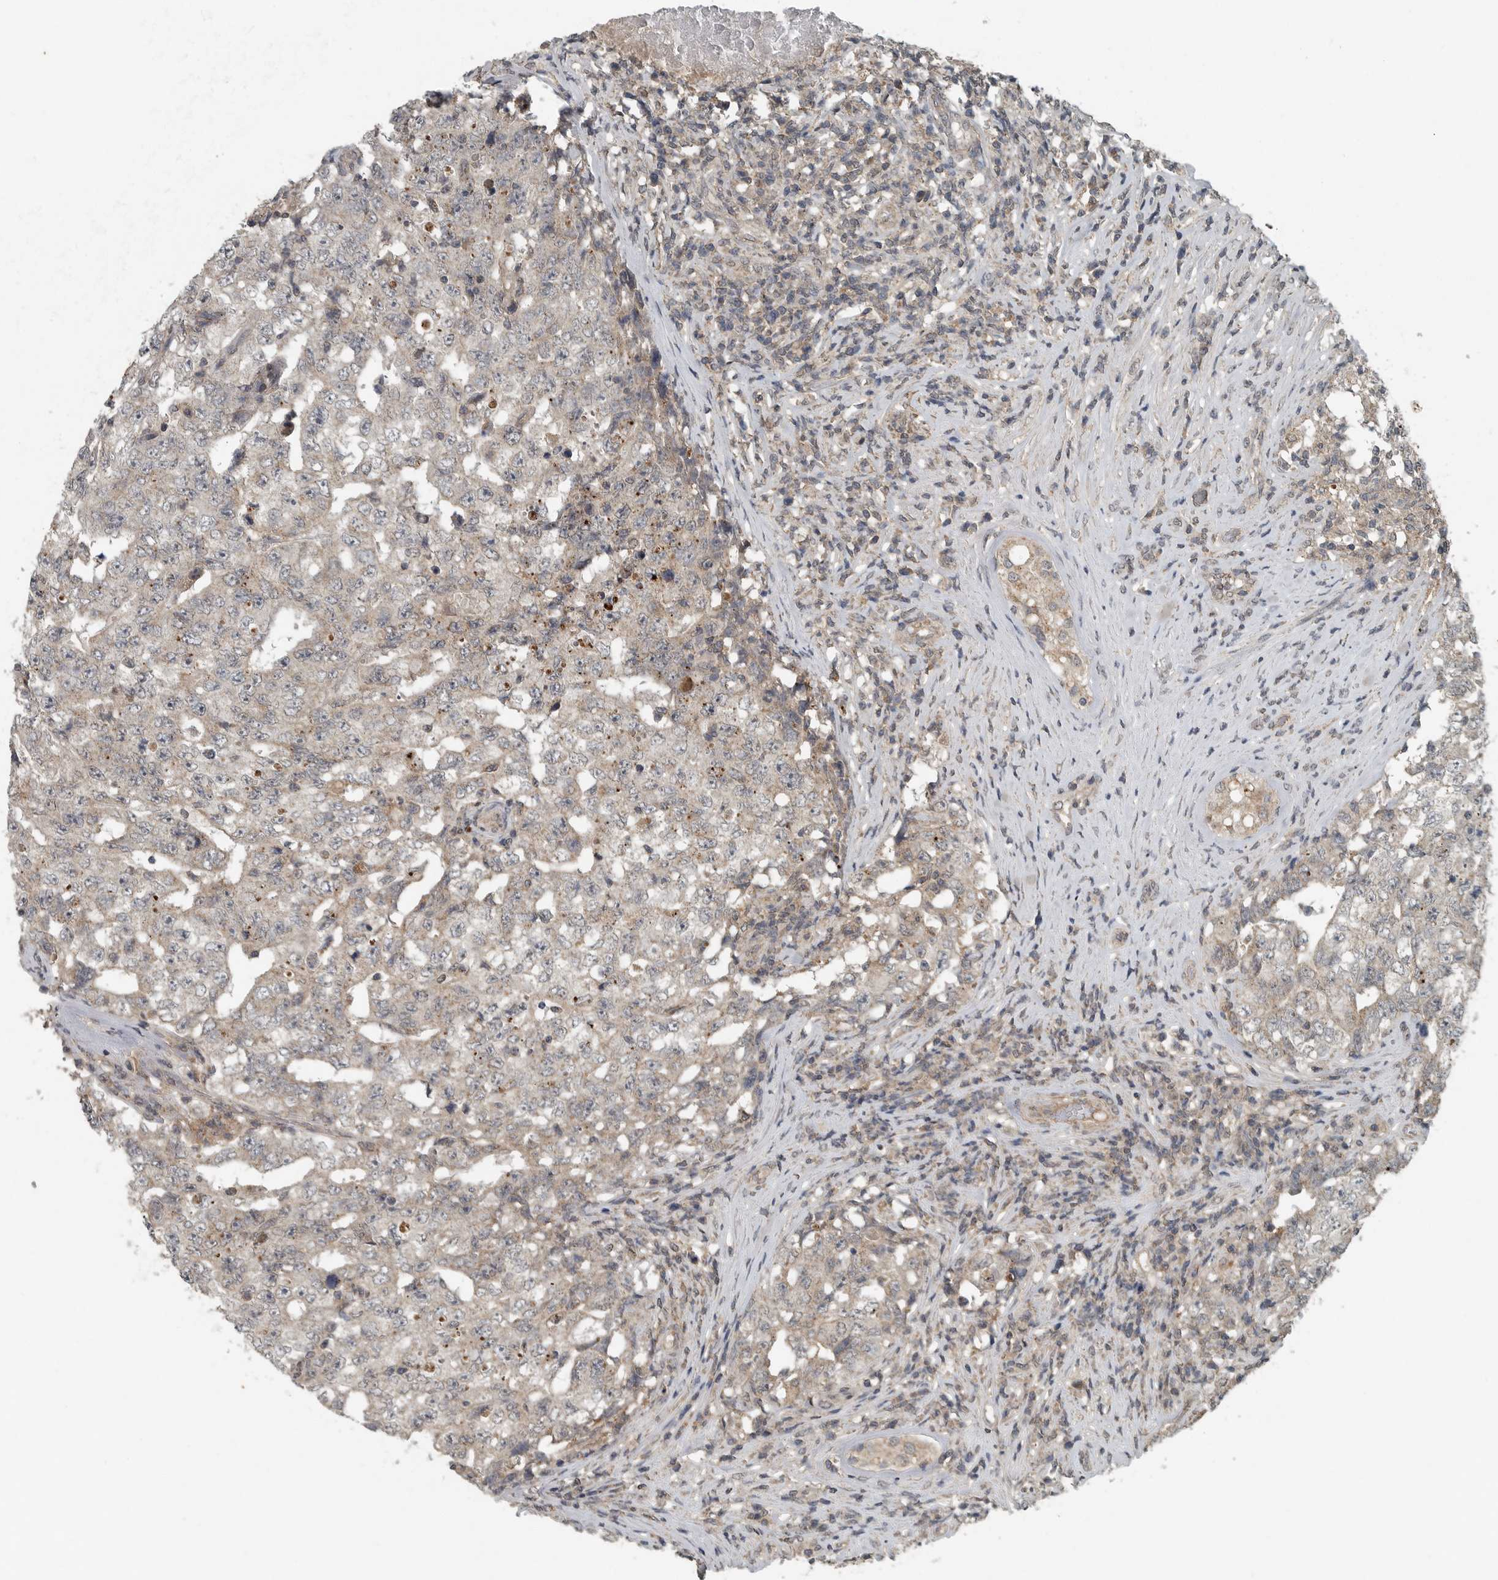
{"staining": {"intensity": "weak", "quantity": "<25%", "location": "cytoplasmic/membranous"}, "tissue": "testis cancer", "cell_type": "Tumor cells", "image_type": "cancer", "snomed": [{"axis": "morphology", "description": "Carcinoma, Embryonal, NOS"}, {"axis": "topography", "description": "Testis"}], "caption": "Immunohistochemistry of embryonal carcinoma (testis) demonstrates no positivity in tumor cells.", "gene": "IL6ST", "patient": {"sex": "male", "age": 26}}